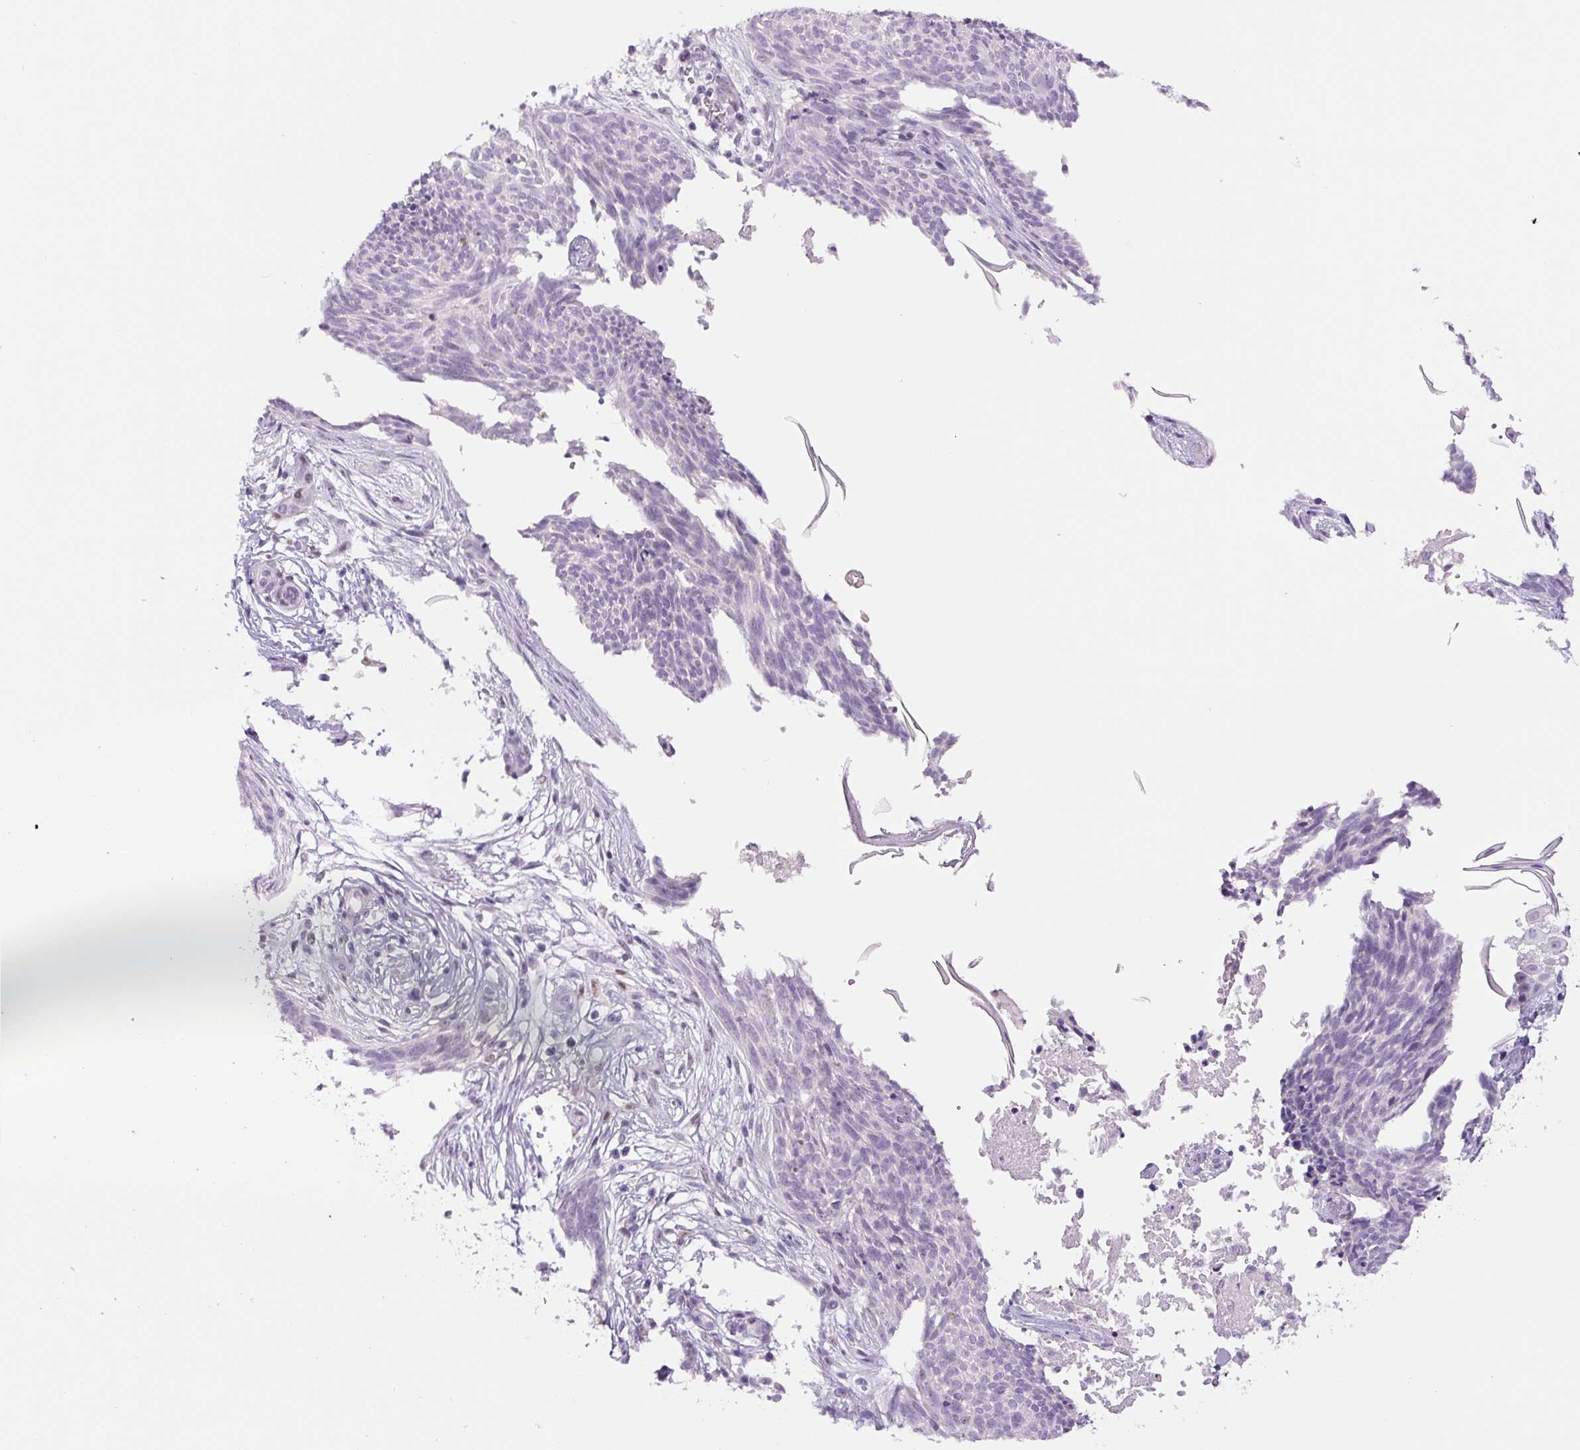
{"staining": {"intensity": "negative", "quantity": "none", "location": "none"}, "tissue": "skin cancer", "cell_type": "Tumor cells", "image_type": "cancer", "snomed": [{"axis": "morphology", "description": "Basal cell carcinoma"}, {"axis": "topography", "description": "Skin"}, {"axis": "topography", "description": "Skin, foot"}], "caption": "Skin cancer (basal cell carcinoma) stained for a protein using immunohistochemistry shows no expression tumor cells.", "gene": "SIX1", "patient": {"sex": "female", "age": 86}}